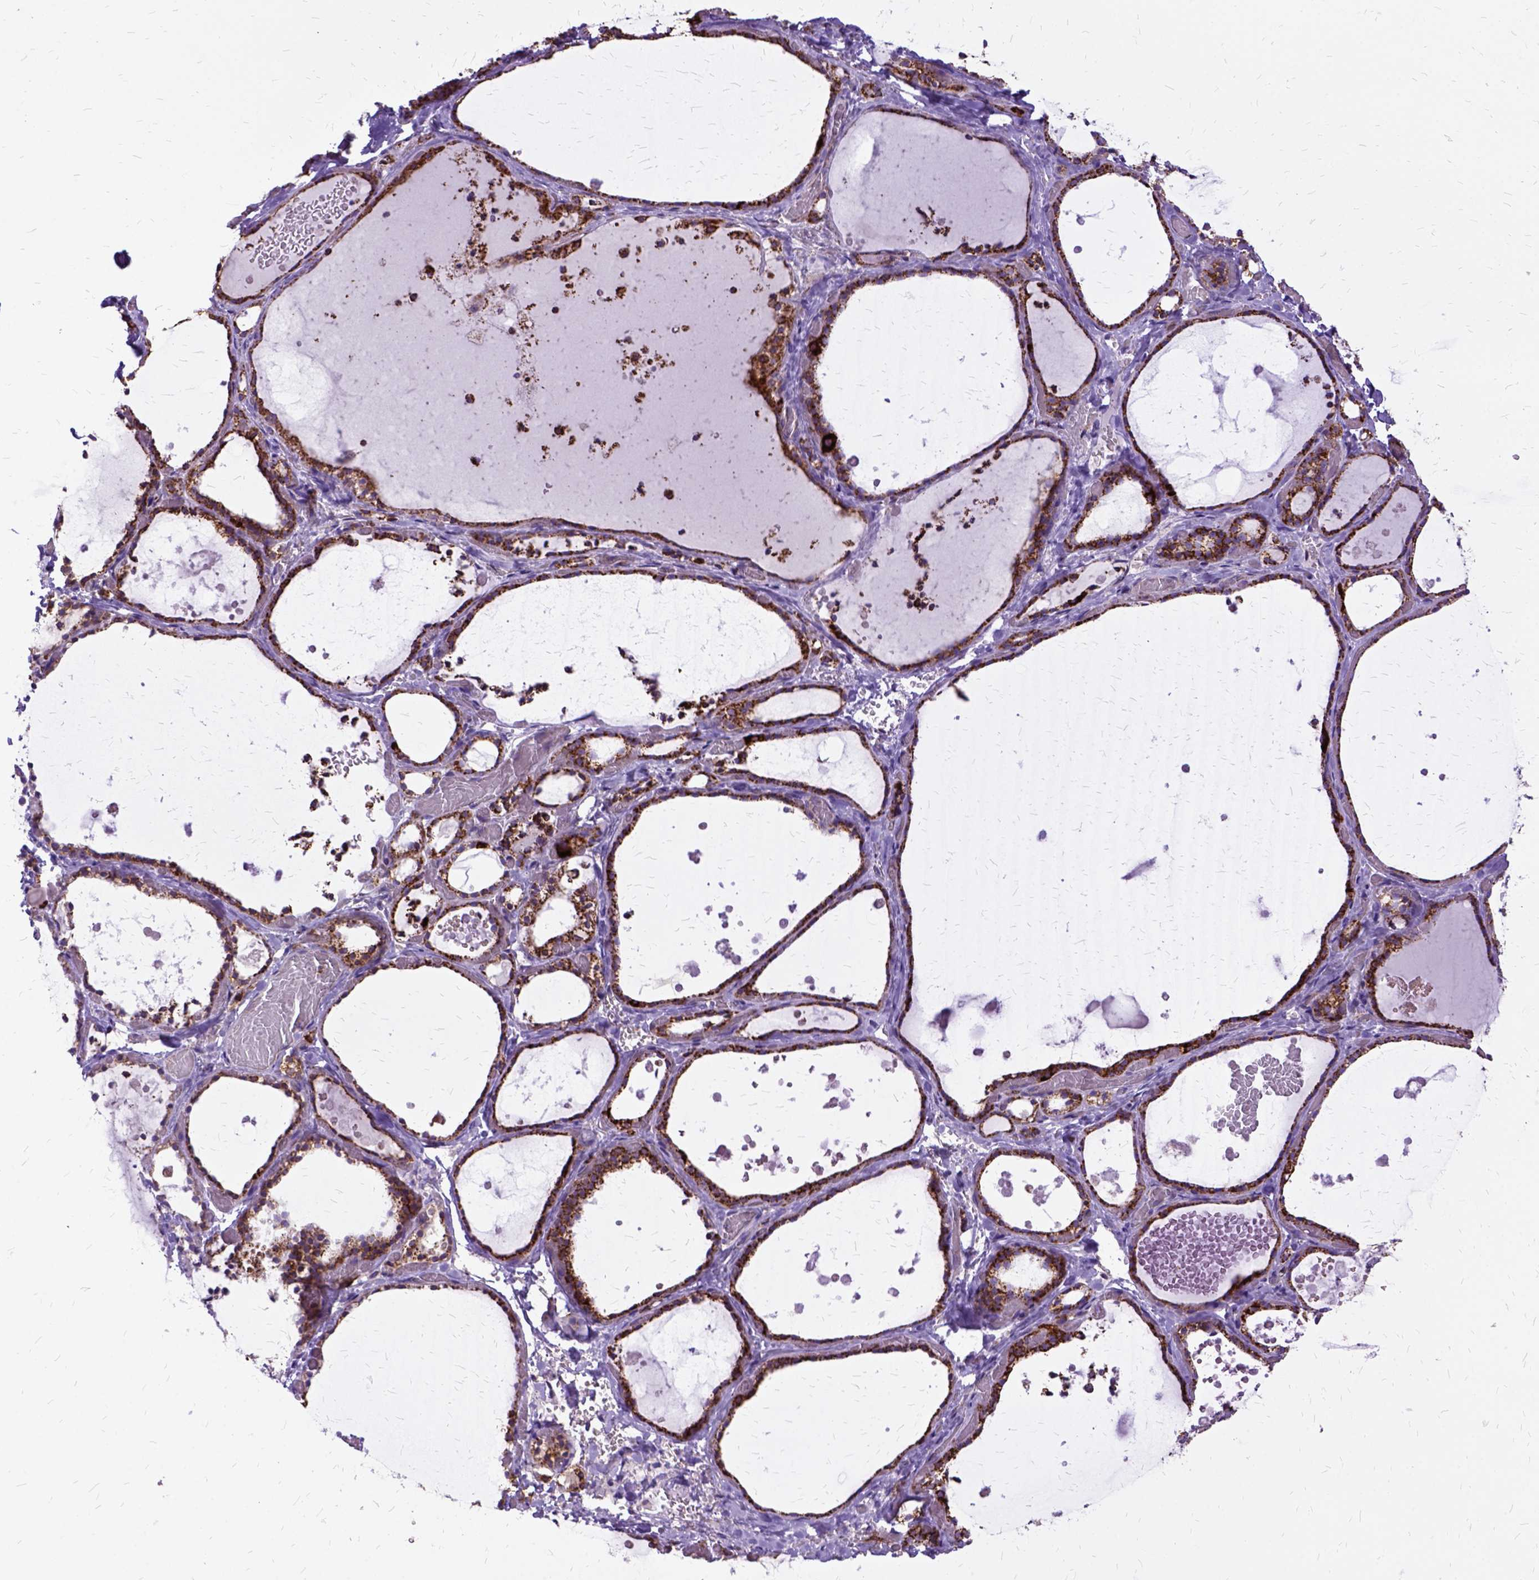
{"staining": {"intensity": "strong", "quantity": ">75%", "location": "cytoplasmic/membranous"}, "tissue": "thyroid gland", "cell_type": "Glandular cells", "image_type": "normal", "snomed": [{"axis": "morphology", "description": "Normal tissue, NOS"}, {"axis": "topography", "description": "Thyroid gland"}], "caption": "High-magnification brightfield microscopy of benign thyroid gland stained with DAB (3,3'-diaminobenzidine) (brown) and counterstained with hematoxylin (blue). glandular cells exhibit strong cytoplasmic/membranous staining is seen in approximately>75% of cells.", "gene": "OXCT1", "patient": {"sex": "female", "age": 56}}